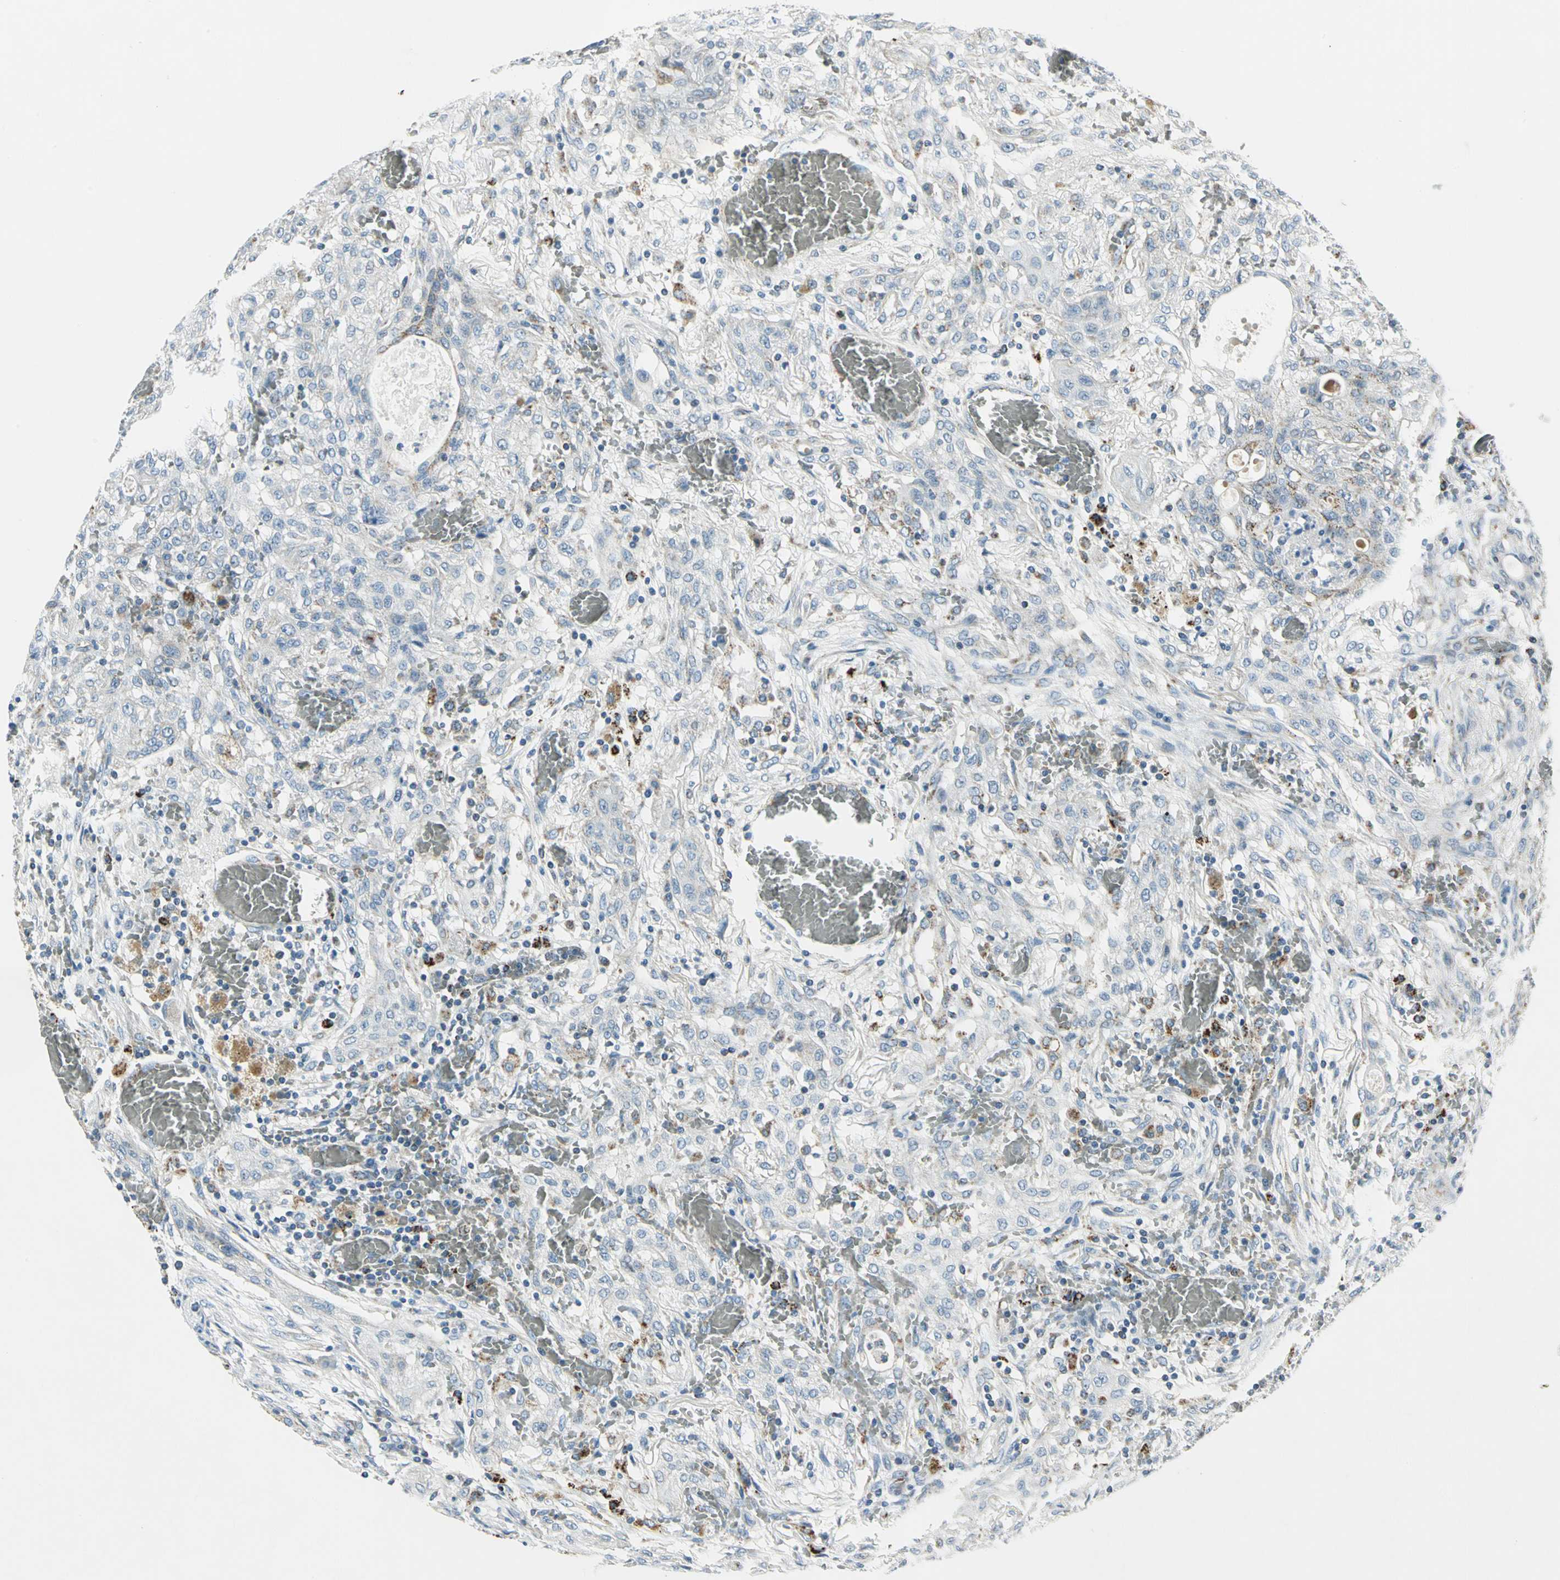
{"staining": {"intensity": "weak", "quantity": "<25%", "location": "cytoplasmic/membranous"}, "tissue": "lung cancer", "cell_type": "Tumor cells", "image_type": "cancer", "snomed": [{"axis": "morphology", "description": "Squamous cell carcinoma, NOS"}, {"axis": "topography", "description": "Lung"}], "caption": "Image shows no significant protein staining in tumor cells of lung cancer.", "gene": "ACADM", "patient": {"sex": "female", "age": 47}}